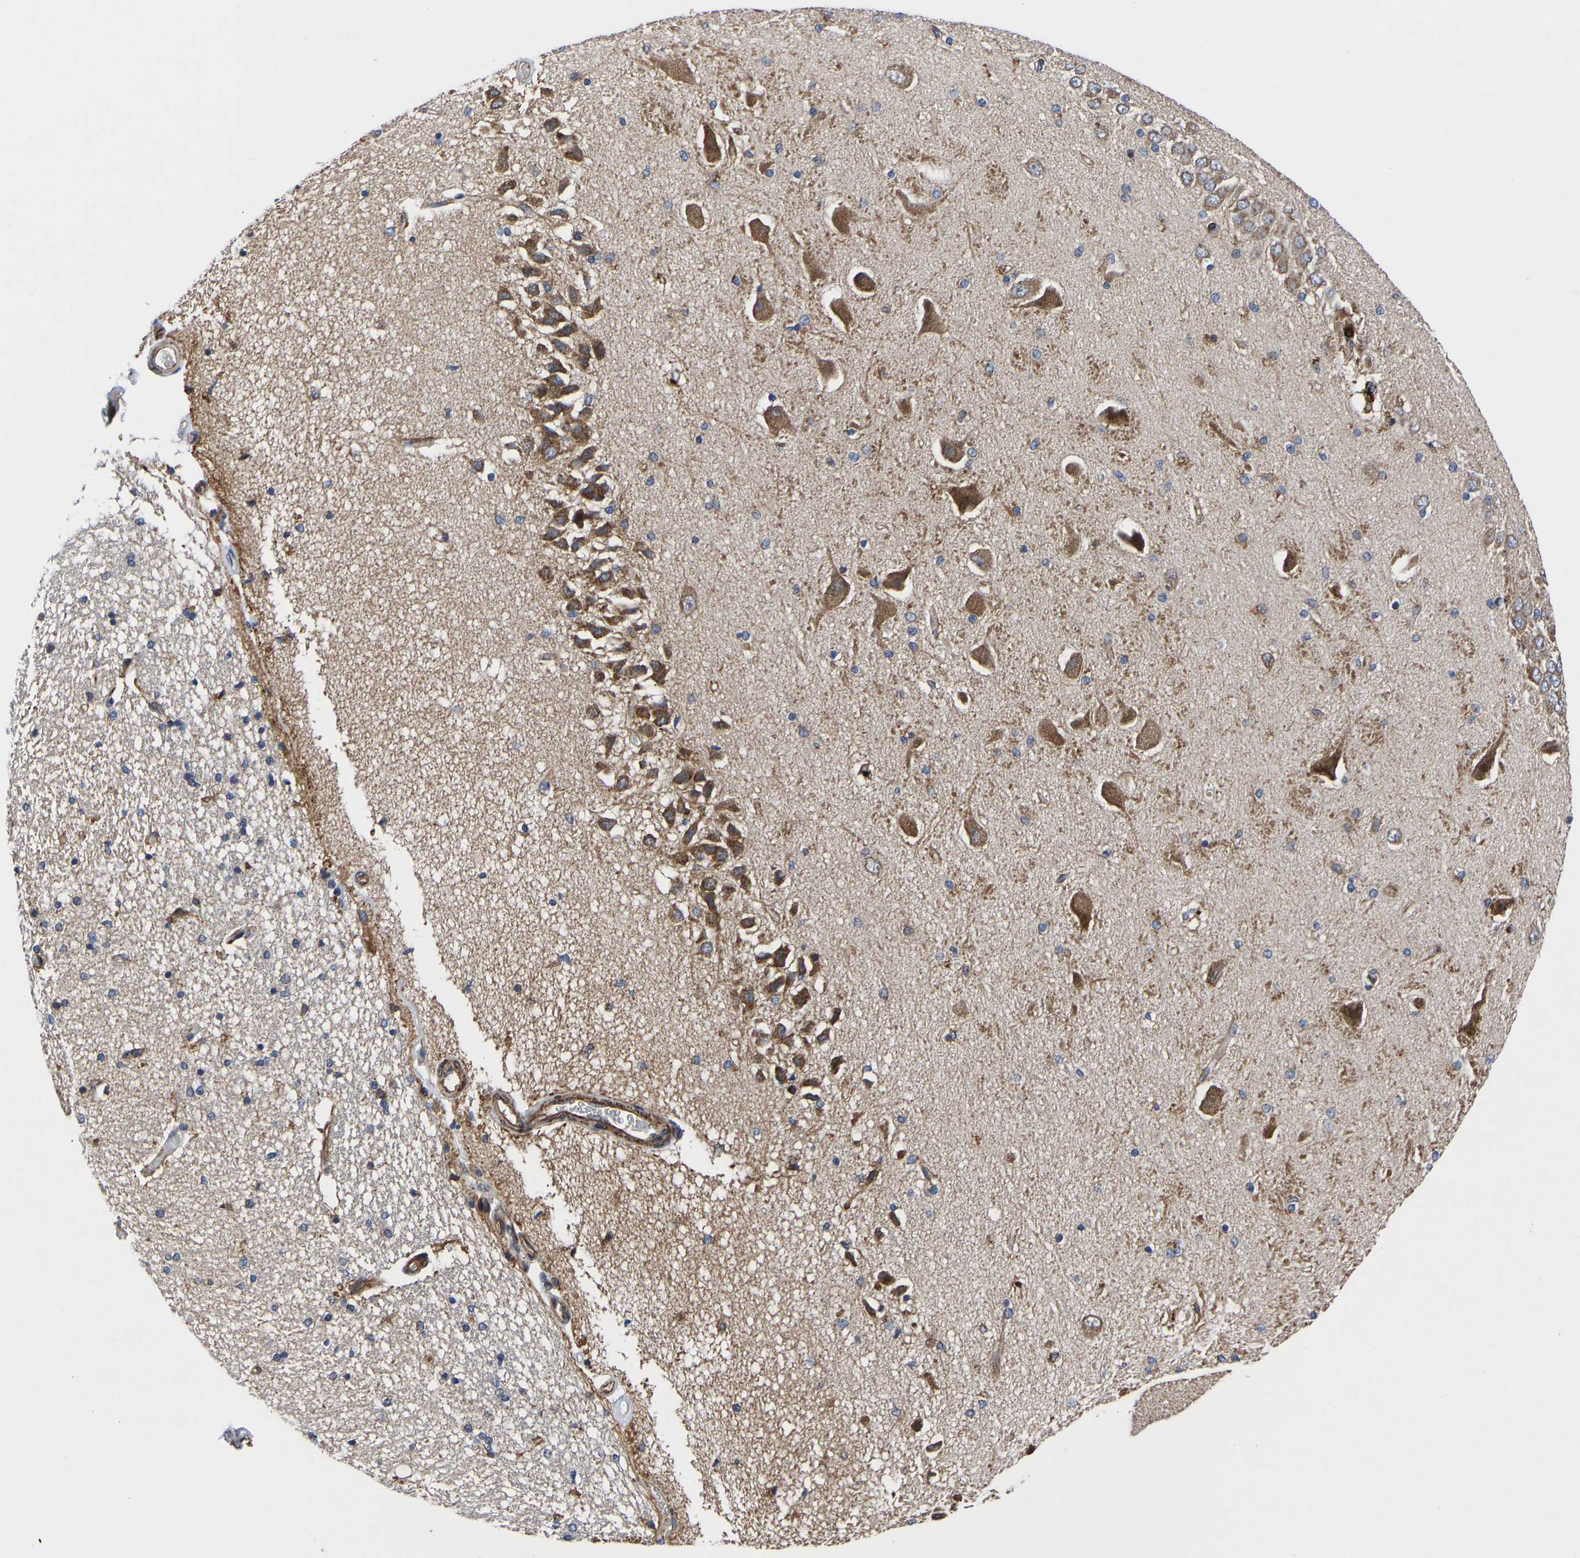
{"staining": {"intensity": "moderate", "quantity": "<25%", "location": "cytoplasmic/membranous"}, "tissue": "hippocampus", "cell_type": "Glial cells", "image_type": "normal", "snomed": [{"axis": "morphology", "description": "Normal tissue, NOS"}, {"axis": "topography", "description": "Hippocampus"}], "caption": "This is an image of IHC staining of unremarkable hippocampus, which shows moderate expression in the cytoplasmic/membranous of glial cells.", "gene": "TMEM38B", "patient": {"sex": "female", "age": 54}}